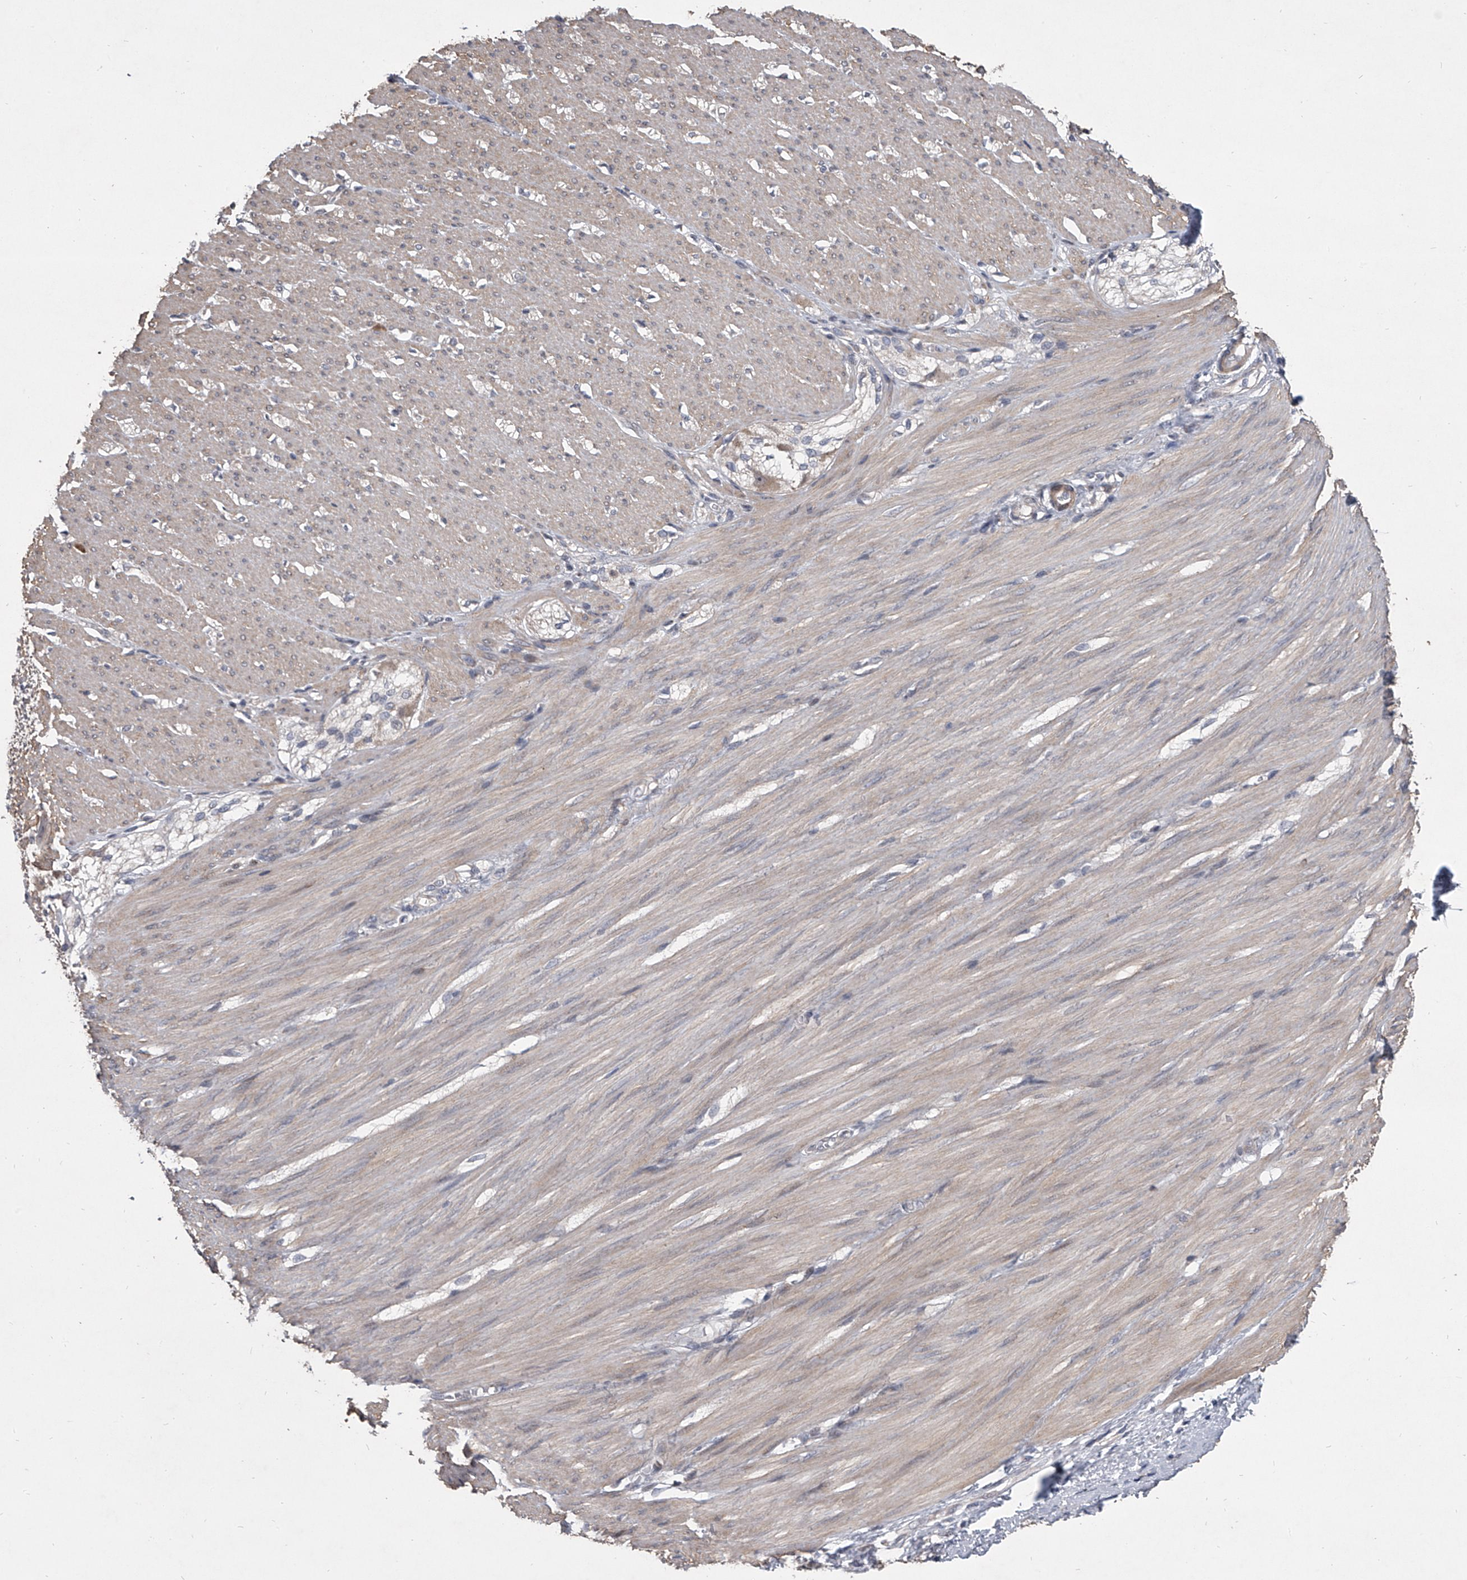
{"staining": {"intensity": "weak", "quantity": ">75%", "location": "cytoplasmic/membranous"}, "tissue": "smooth muscle", "cell_type": "Smooth muscle cells", "image_type": "normal", "snomed": [{"axis": "morphology", "description": "Normal tissue, NOS"}, {"axis": "morphology", "description": "Adenocarcinoma, NOS"}, {"axis": "topography", "description": "Colon"}, {"axis": "topography", "description": "Peripheral nerve tissue"}], "caption": "DAB (3,3'-diaminobenzidine) immunohistochemical staining of benign human smooth muscle reveals weak cytoplasmic/membranous protein staining in about >75% of smooth muscle cells. Ihc stains the protein of interest in brown and the nuclei are stained blue.", "gene": "HEATR6", "patient": {"sex": "male", "age": 14}}